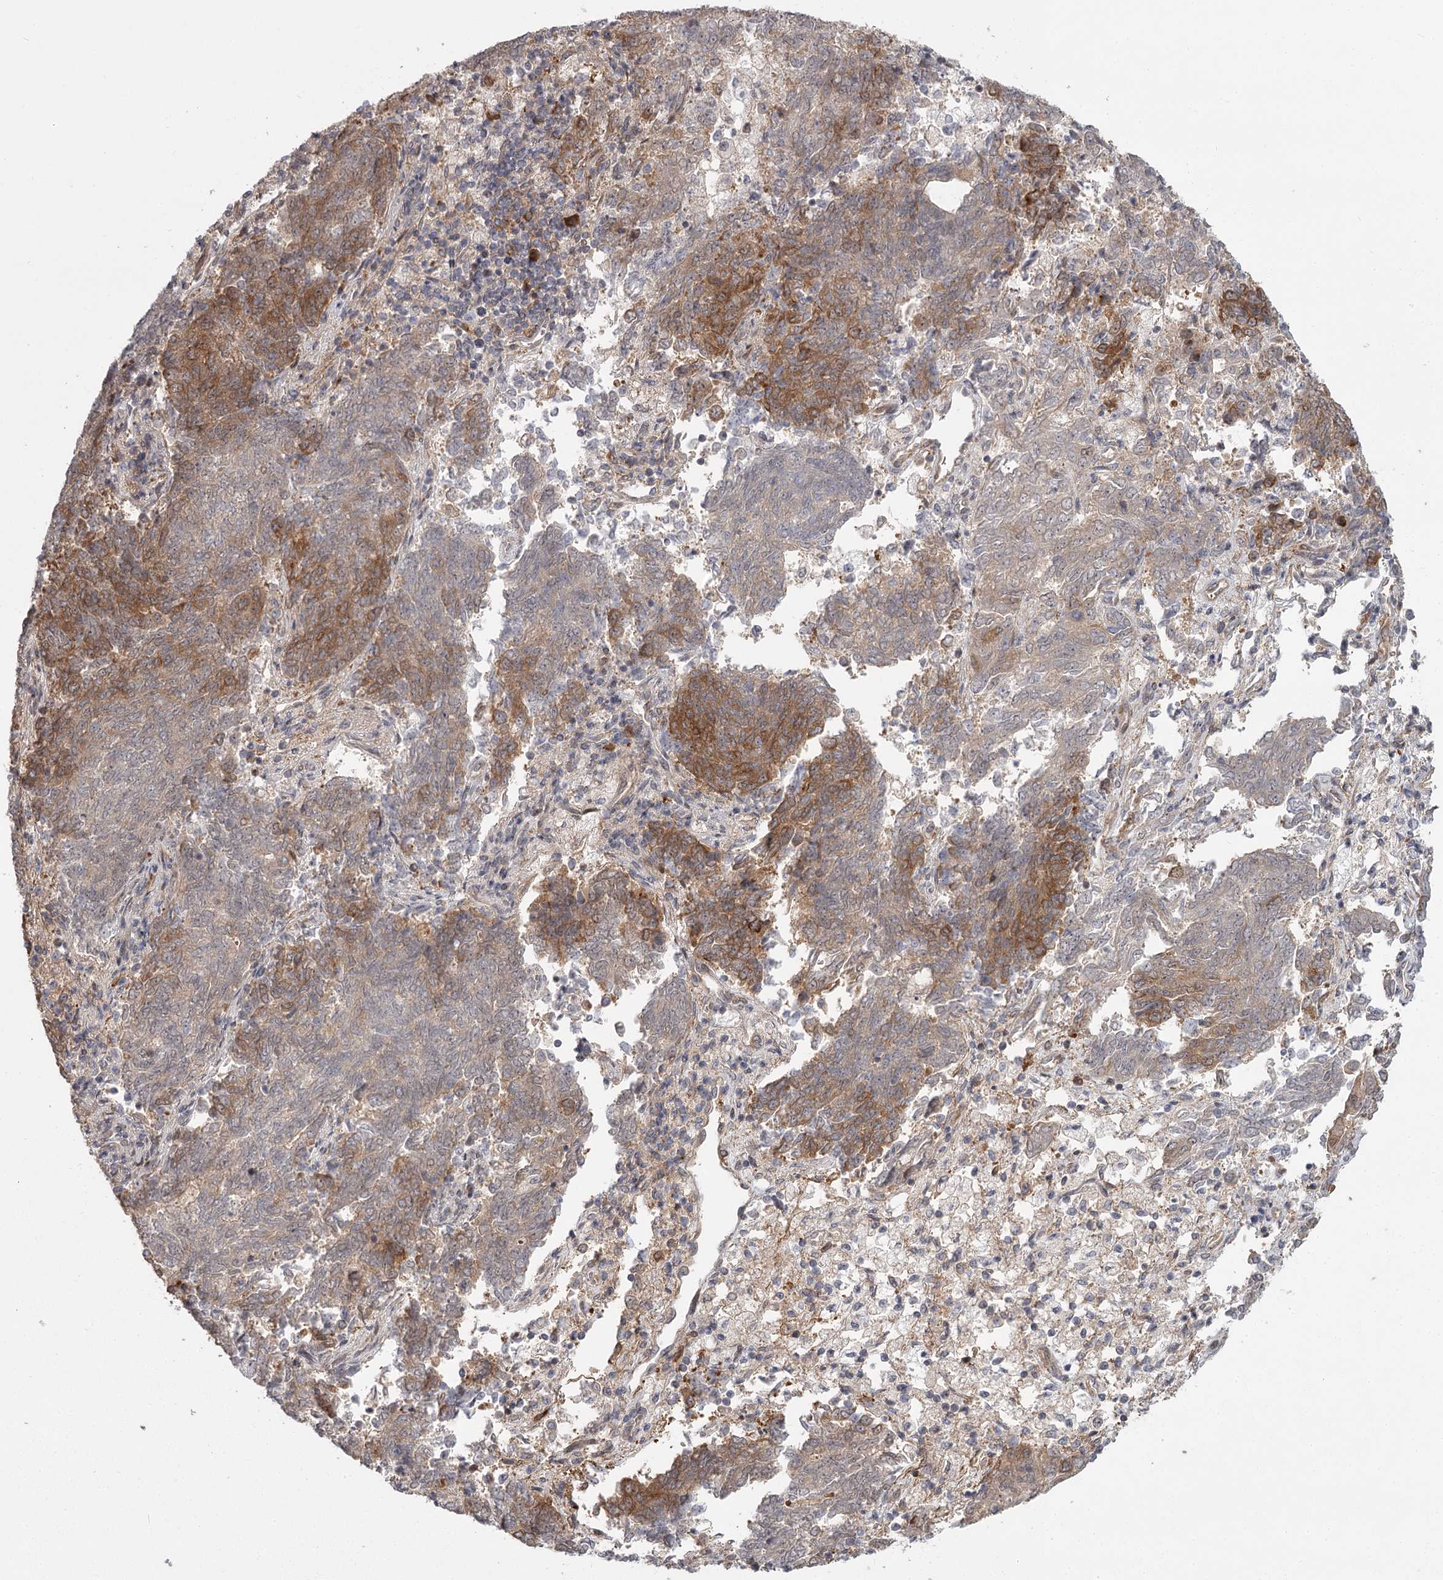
{"staining": {"intensity": "moderate", "quantity": "25%-75%", "location": "cytoplasmic/membranous"}, "tissue": "endometrial cancer", "cell_type": "Tumor cells", "image_type": "cancer", "snomed": [{"axis": "morphology", "description": "Adenocarcinoma, NOS"}, {"axis": "topography", "description": "Endometrium"}], "caption": "This micrograph demonstrates immunohistochemistry (IHC) staining of human endometrial cancer (adenocarcinoma), with medium moderate cytoplasmic/membranous staining in approximately 25%-75% of tumor cells.", "gene": "CCNG2", "patient": {"sex": "female", "age": 80}}